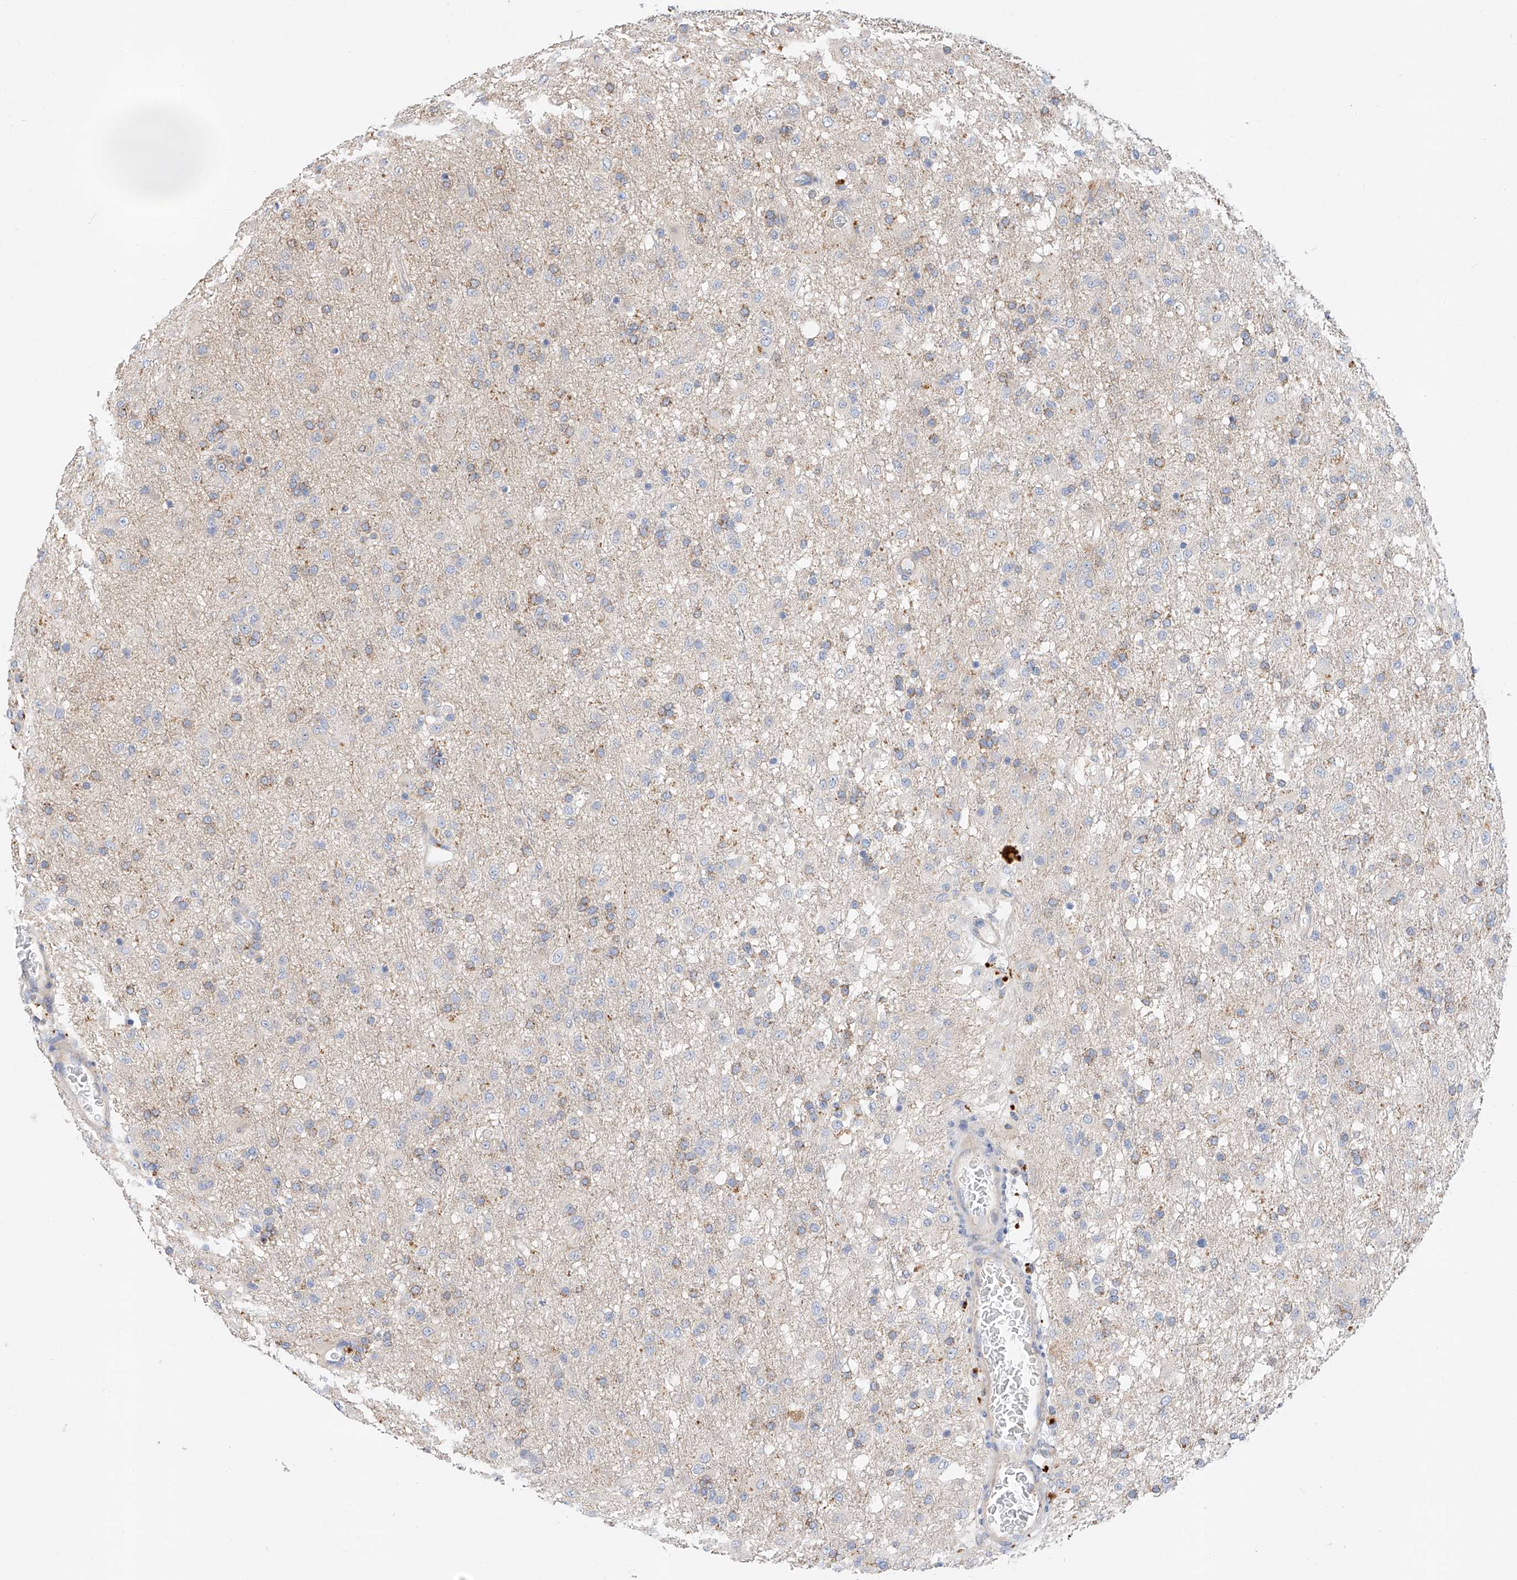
{"staining": {"intensity": "weak", "quantity": "25%-75%", "location": "cytoplasmic/membranous"}, "tissue": "glioma", "cell_type": "Tumor cells", "image_type": "cancer", "snomed": [{"axis": "morphology", "description": "Glioma, malignant, Low grade"}, {"axis": "topography", "description": "Brain"}], "caption": "Immunohistochemistry (IHC) histopathology image of neoplastic tissue: human malignant glioma (low-grade) stained using immunohistochemistry (IHC) reveals low levels of weak protein expression localized specifically in the cytoplasmic/membranous of tumor cells, appearing as a cytoplasmic/membranous brown color.", "gene": "GLMN", "patient": {"sex": "male", "age": 65}}